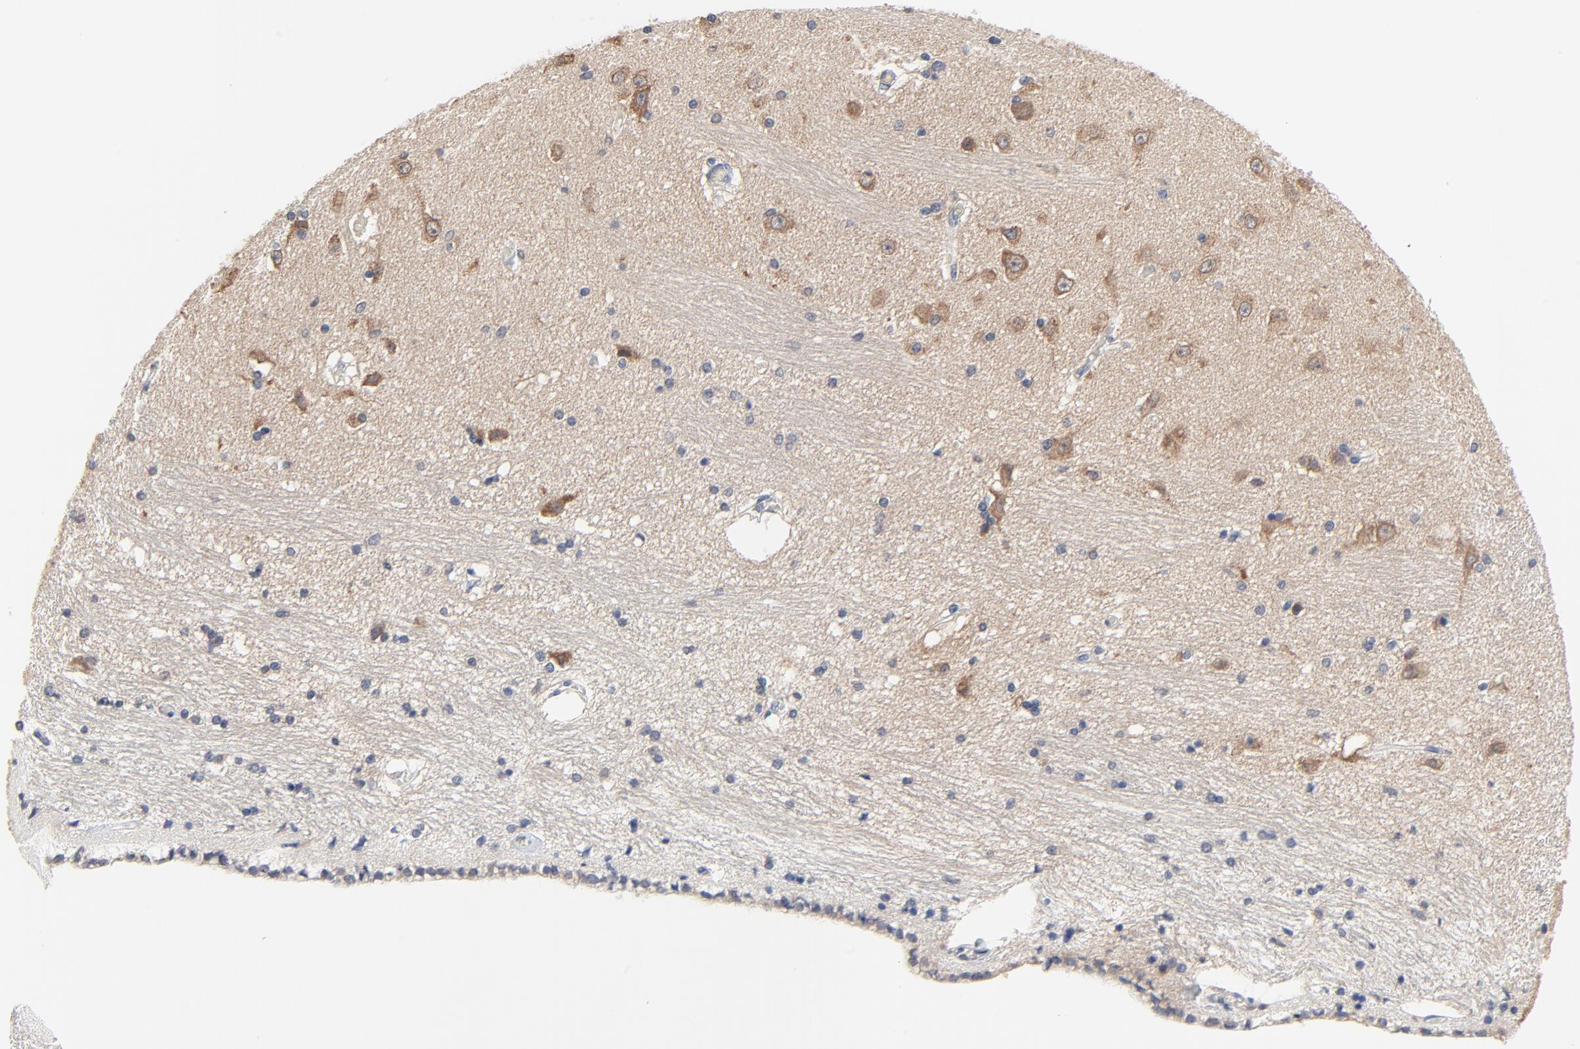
{"staining": {"intensity": "negative", "quantity": "none", "location": "none"}, "tissue": "hippocampus", "cell_type": "Glial cells", "image_type": "normal", "snomed": [{"axis": "morphology", "description": "Normal tissue, NOS"}, {"axis": "topography", "description": "Hippocampus"}], "caption": "IHC of benign hippocampus demonstrates no staining in glial cells. The staining was performed using DAB to visualize the protein expression in brown, while the nuclei were stained in blue with hematoxylin (Magnification: 20x).", "gene": "FBXL5", "patient": {"sex": "female", "age": 54}}